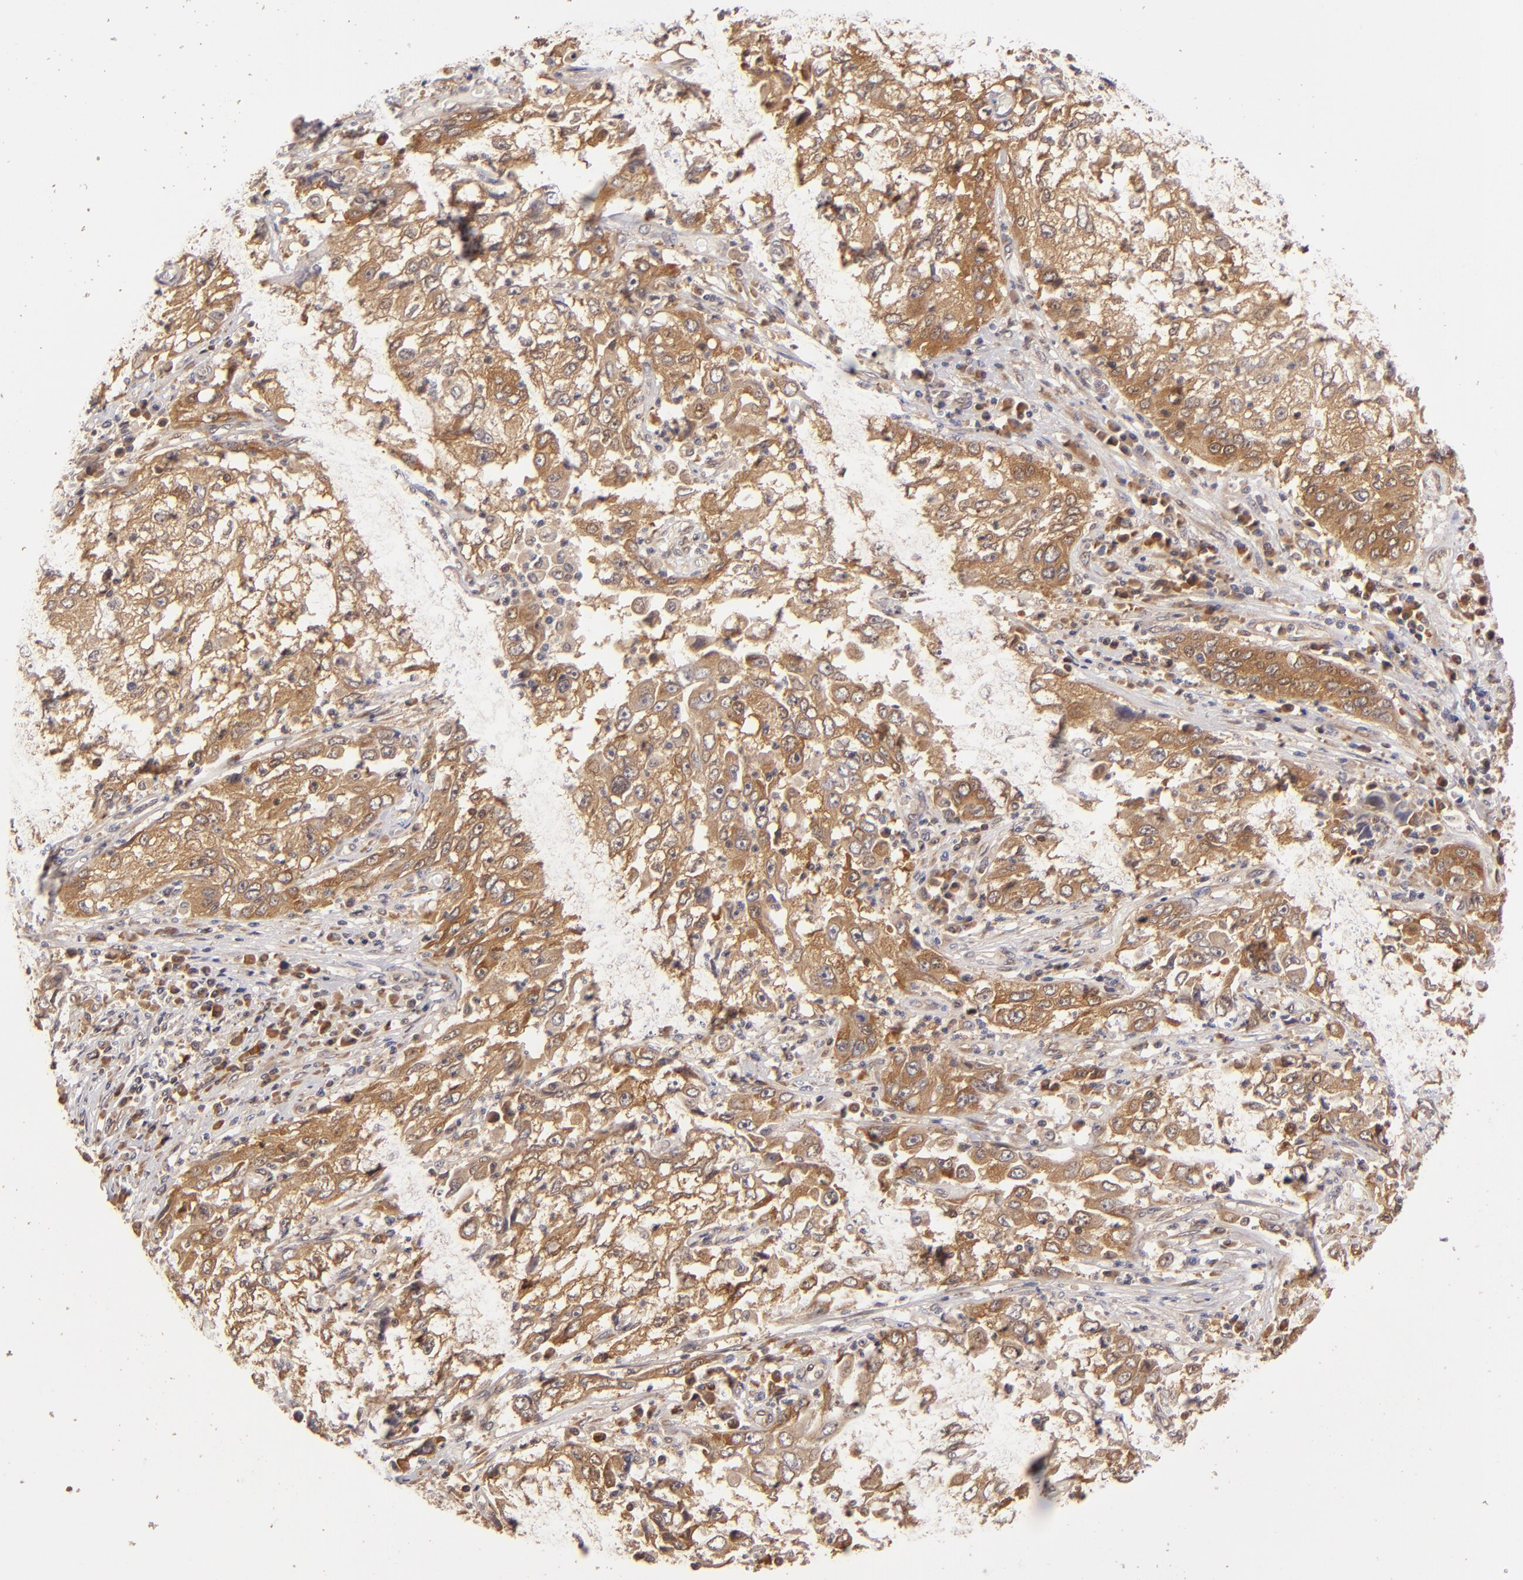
{"staining": {"intensity": "moderate", "quantity": ">75%", "location": "cytoplasmic/membranous"}, "tissue": "cervical cancer", "cell_type": "Tumor cells", "image_type": "cancer", "snomed": [{"axis": "morphology", "description": "Squamous cell carcinoma, NOS"}, {"axis": "topography", "description": "Cervix"}], "caption": "The histopathology image demonstrates staining of cervical cancer, revealing moderate cytoplasmic/membranous protein staining (brown color) within tumor cells. (DAB IHC, brown staining for protein, blue staining for nuclei).", "gene": "MAPK3", "patient": {"sex": "female", "age": 36}}